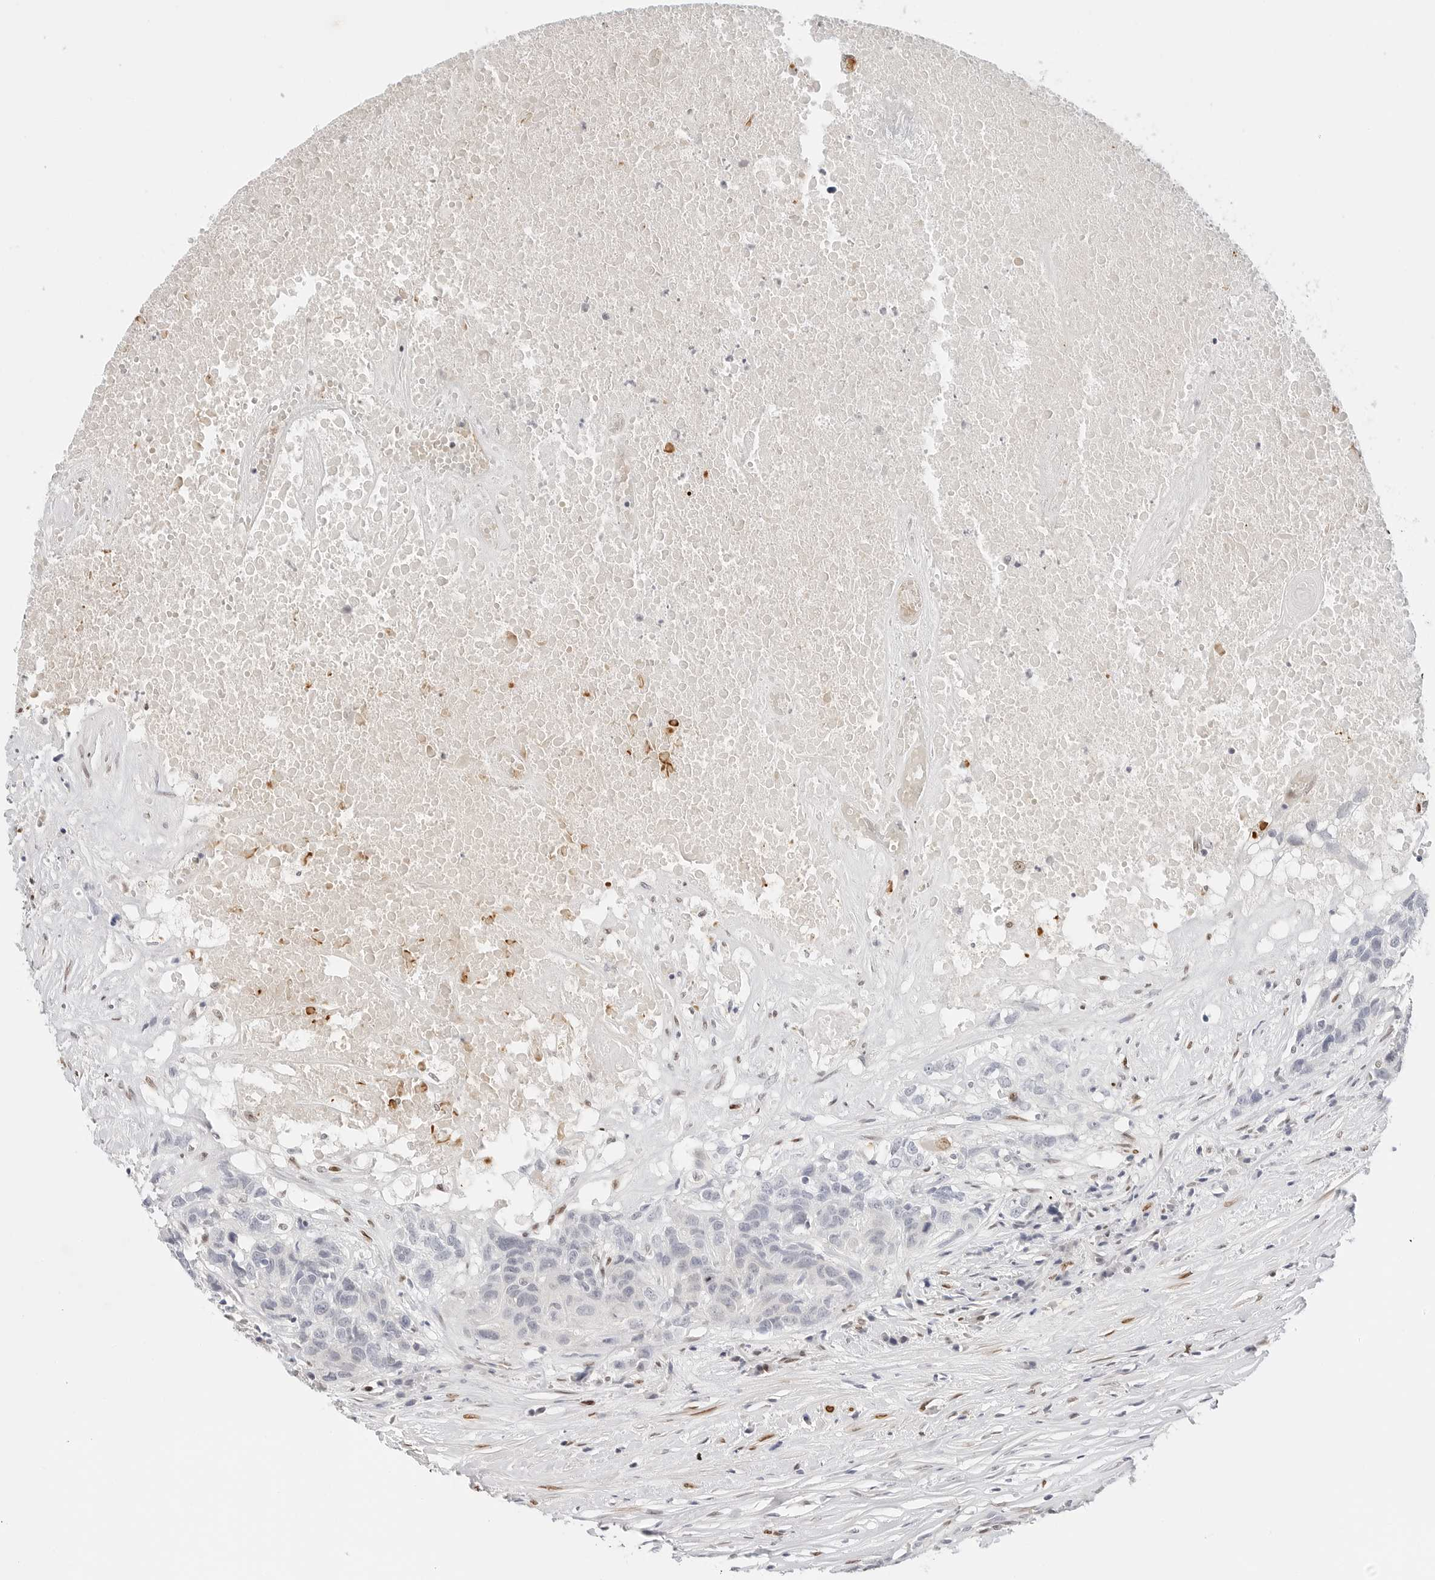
{"staining": {"intensity": "negative", "quantity": "none", "location": "none"}, "tissue": "head and neck cancer", "cell_type": "Tumor cells", "image_type": "cancer", "snomed": [{"axis": "morphology", "description": "Squamous cell carcinoma, NOS"}, {"axis": "topography", "description": "Head-Neck"}], "caption": "Human head and neck cancer stained for a protein using immunohistochemistry (IHC) shows no positivity in tumor cells.", "gene": "SPIDR", "patient": {"sex": "male", "age": 66}}